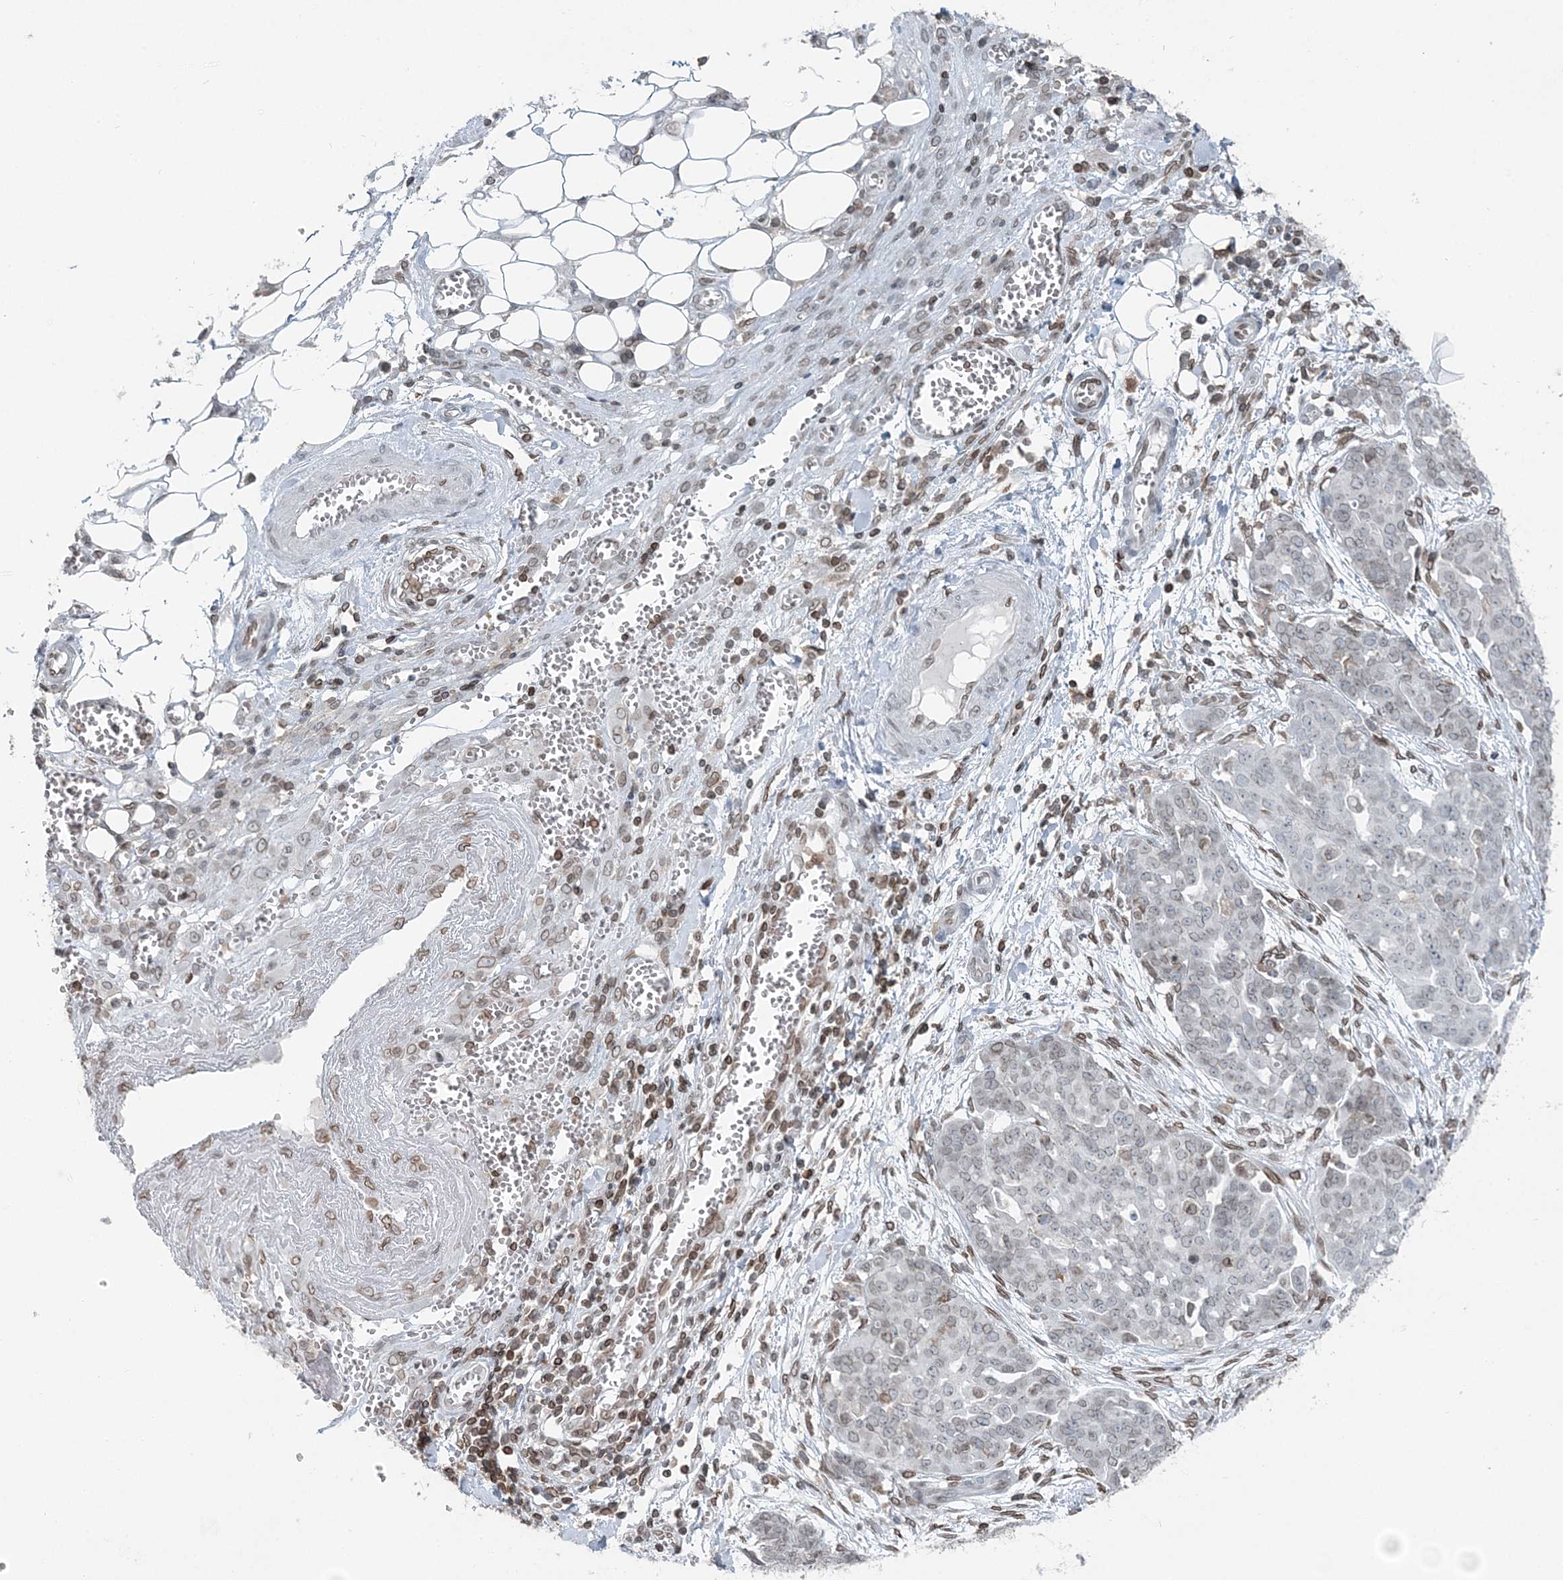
{"staining": {"intensity": "negative", "quantity": "none", "location": "none"}, "tissue": "ovarian cancer", "cell_type": "Tumor cells", "image_type": "cancer", "snomed": [{"axis": "morphology", "description": "Cystadenocarcinoma, serous, NOS"}, {"axis": "topography", "description": "Soft tissue"}, {"axis": "topography", "description": "Ovary"}], "caption": "A high-resolution photomicrograph shows immunohistochemistry (IHC) staining of ovarian cancer (serous cystadenocarcinoma), which reveals no significant staining in tumor cells. (DAB immunohistochemistry, high magnification).", "gene": "GJD4", "patient": {"sex": "female", "age": 57}}